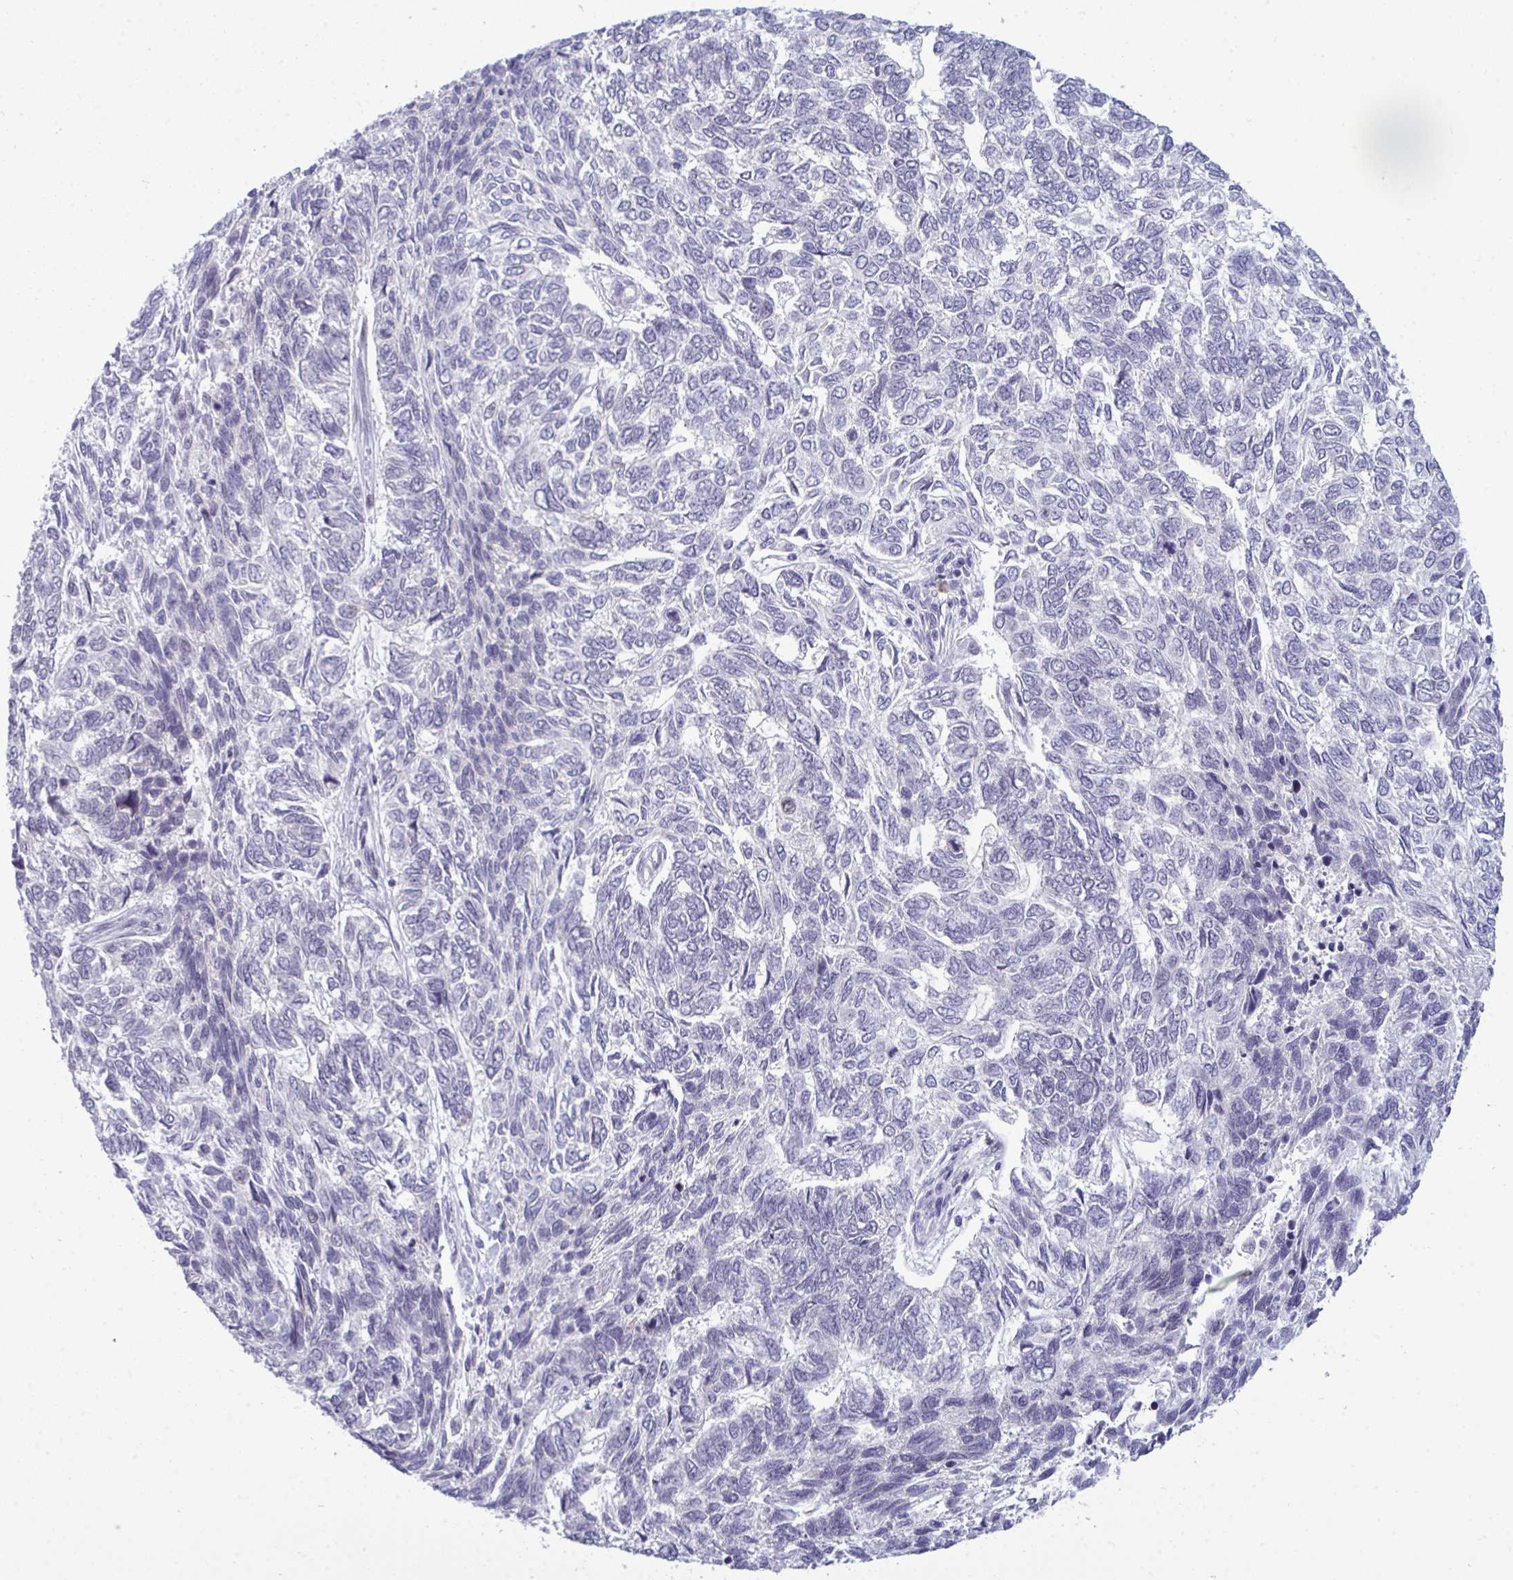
{"staining": {"intensity": "negative", "quantity": "none", "location": "none"}, "tissue": "skin cancer", "cell_type": "Tumor cells", "image_type": "cancer", "snomed": [{"axis": "morphology", "description": "Basal cell carcinoma"}, {"axis": "topography", "description": "Skin"}], "caption": "Immunohistochemistry photomicrograph of skin cancer stained for a protein (brown), which shows no expression in tumor cells. Nuclei are stained in blue.", "gene": "TAB1", "patient": {"sex": "female", "age": 65}}